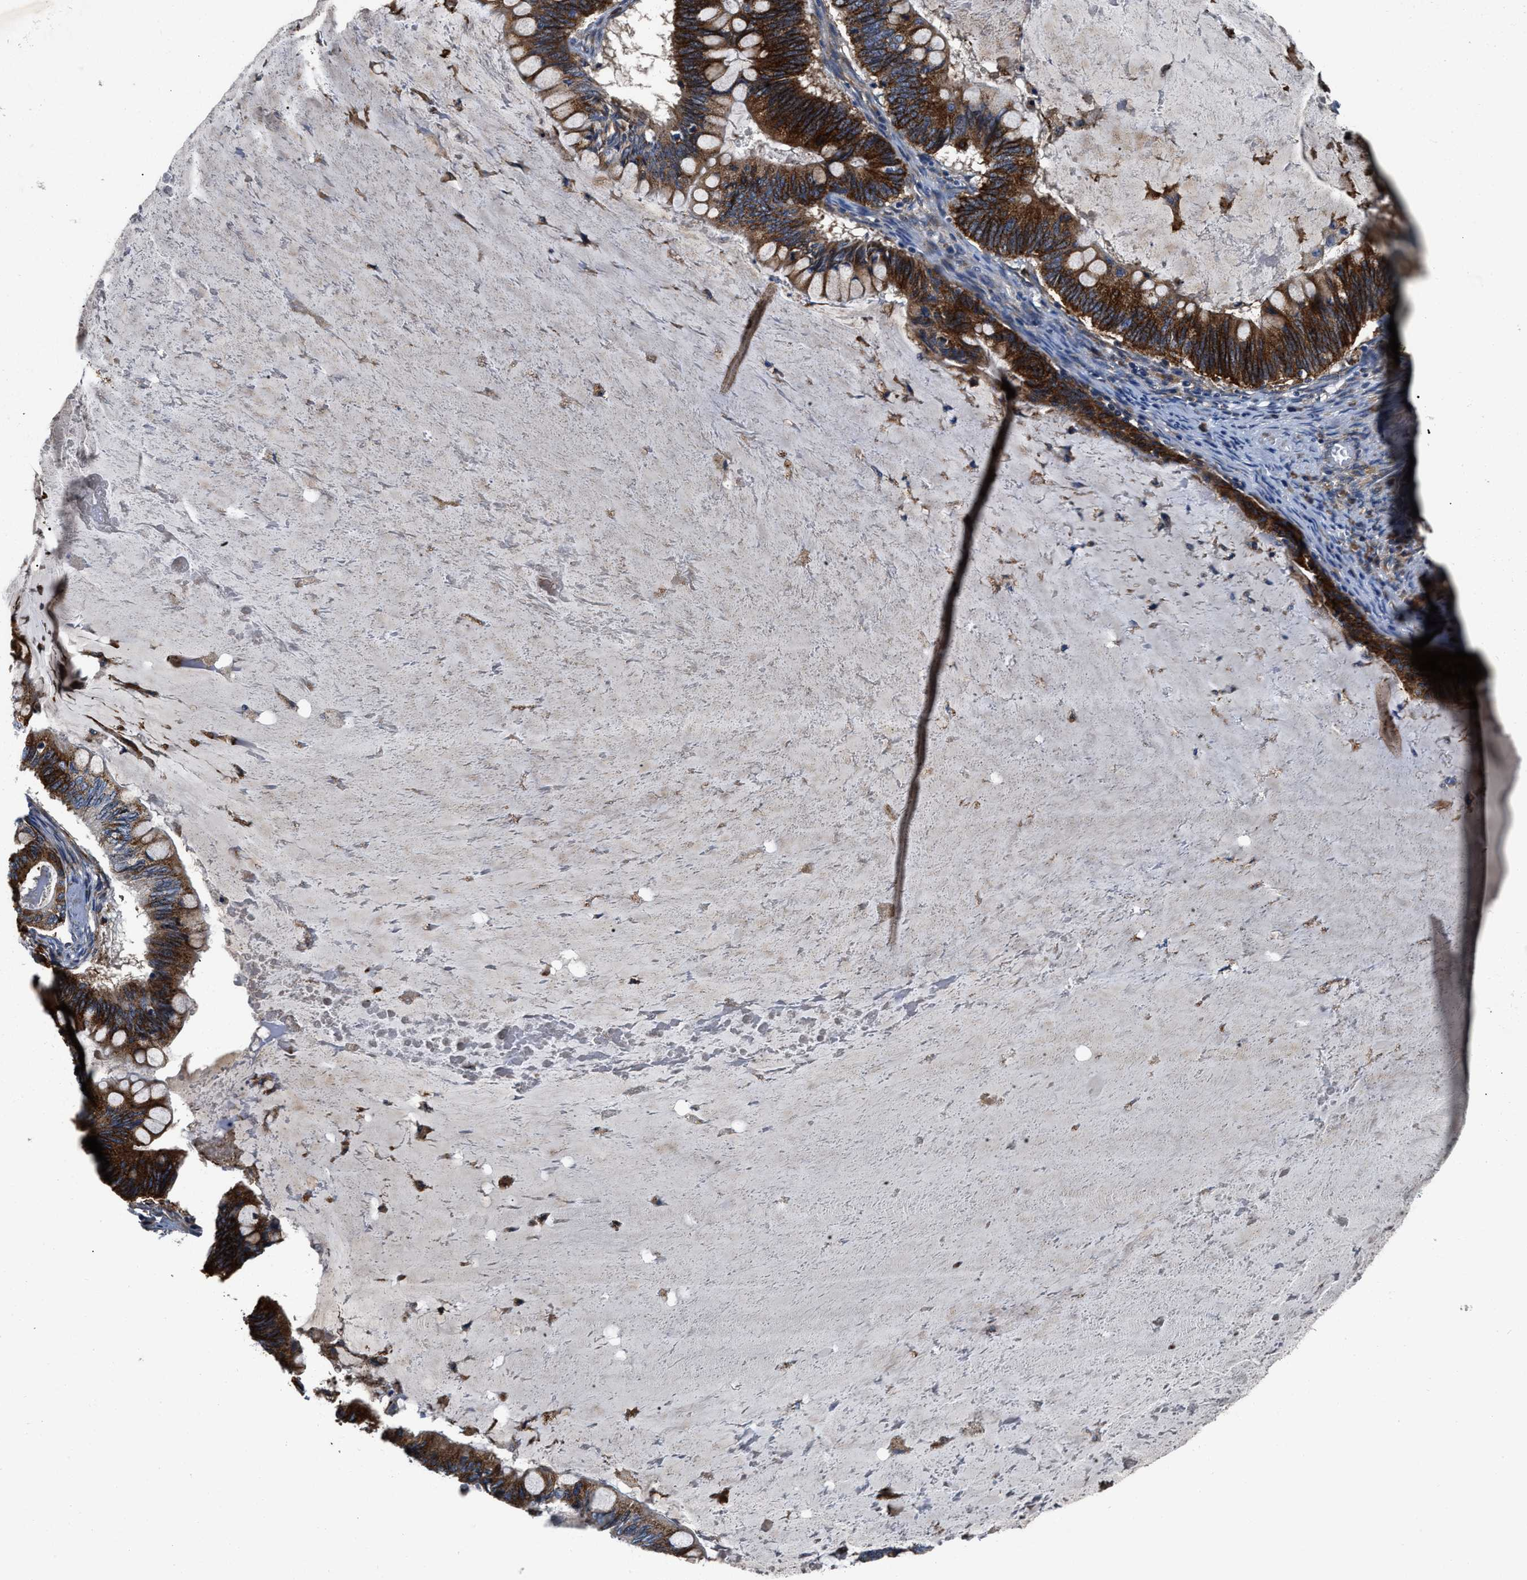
{"staining": {"intensity": "strong", "quantity": ">75%", "location": "cytoplasmic/membranous"}, "tissue": "ovarian cancer", "cell_type": "Tumor cells", "image_type": "cancer", "snomed": [{"axis": "morphology", "description": "Cystadenocarcinoma, mucinous, NOS"}, {"axis": "topography", "description": "Ovary"}], "caption": "IHC photomicrograph of neoplastic tissue: human ovarian cancer stained using immunohistochemistry demonstrates high levels of strong protein expression localized specifically in the cytoplasmic/membranous of tumor cells, appearing as a cytoplasmic/membranous brown color.", "gene": "SLC12A2", "patient": {"sex": "female", "age": 61}}